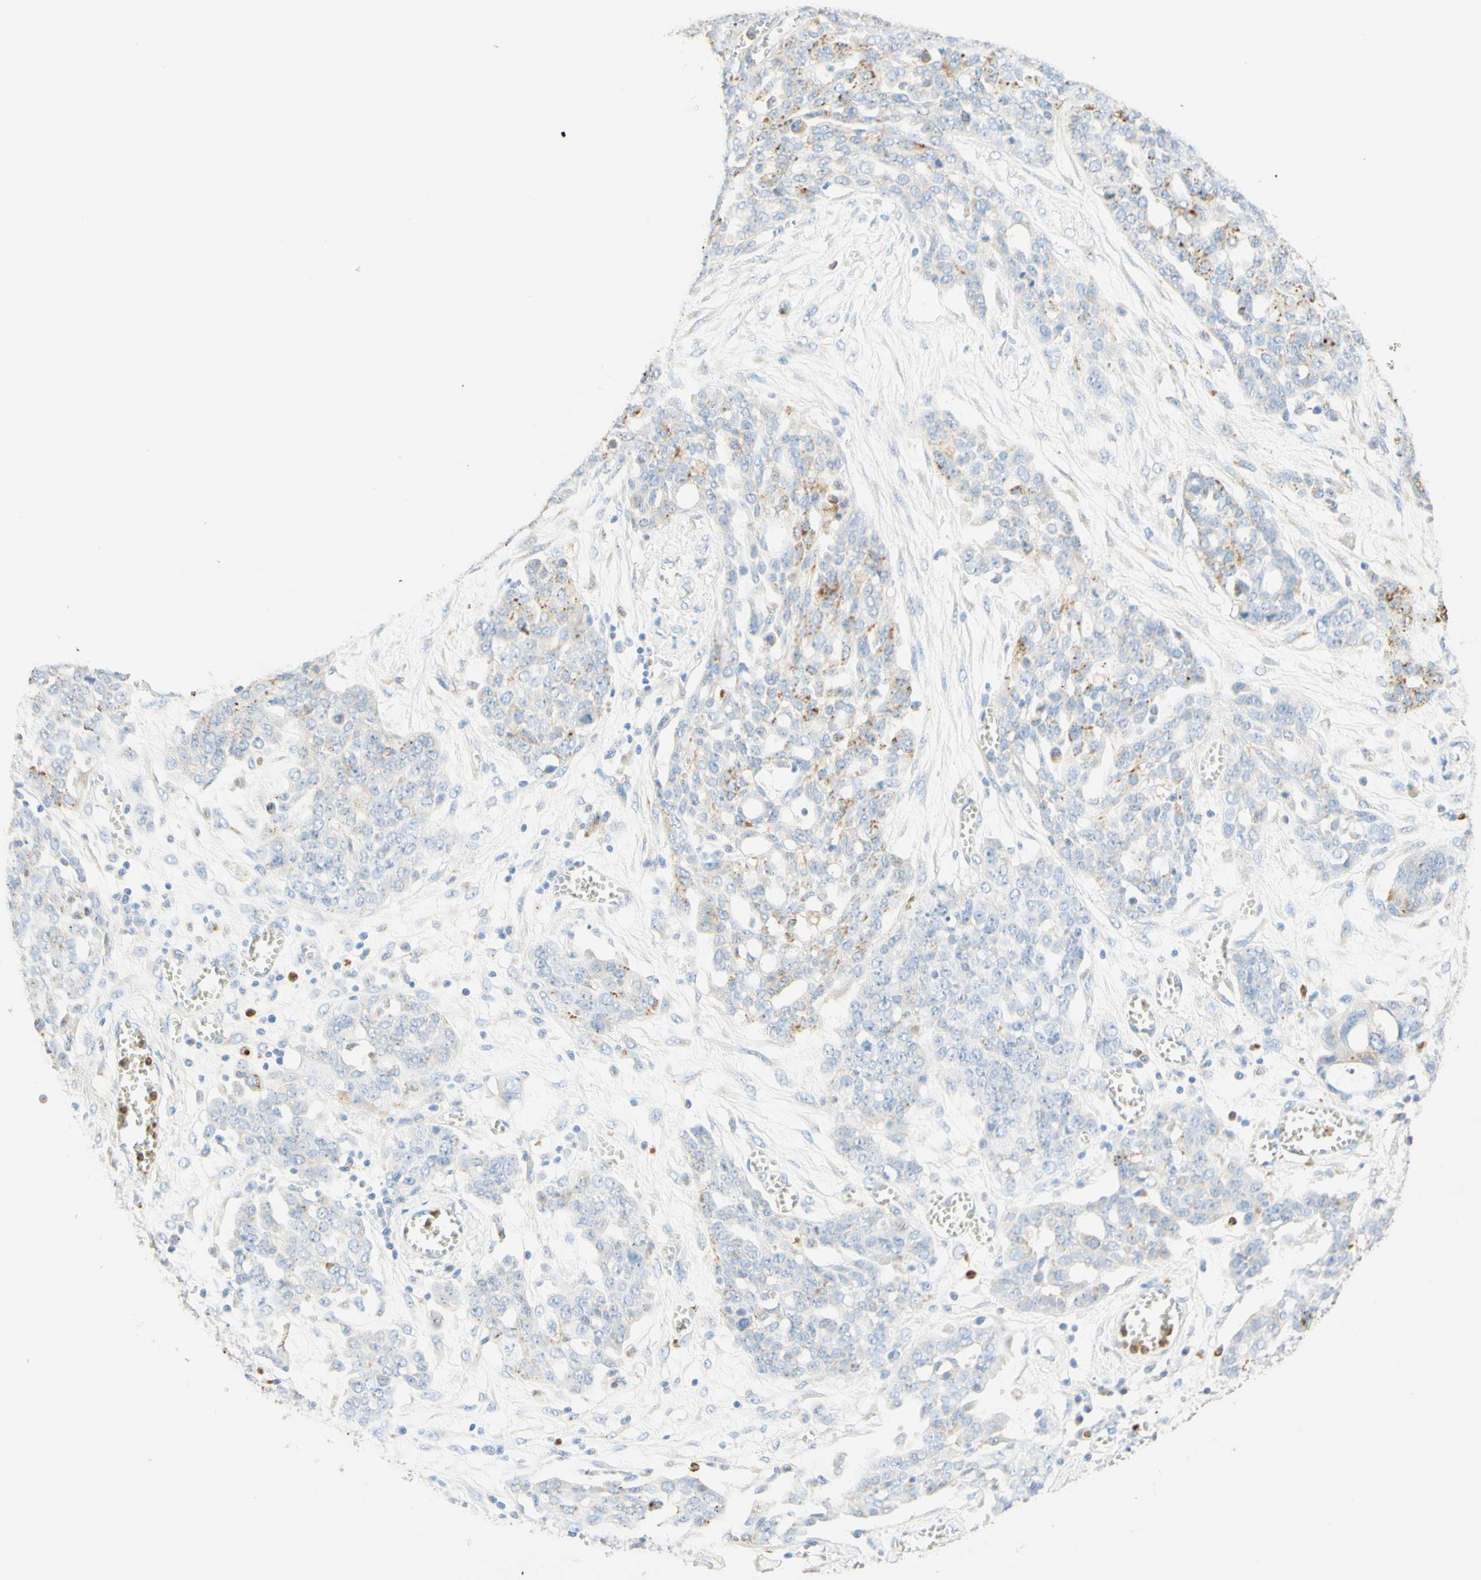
{"staining": {"intensity": "moderate", "quantity": "<25%", "location": "cytoplasmic/membranous"}, "tissue": "ovarian cancer", "cell_type": "Tumor cells", "image_type": "cancer", "snomed": [{"axis": "morphology", "description": "Cystadenocarcinoma, serous, NOS"}, {"axis": "topography", "description": "Soft tissue"}, {"axis": "topography", "description": "Ovary"}], "caption": "Serous cystadenocarcinoma (ovarian) stained with IHC displays moderate cytoplasmic/membranous staining in approximately <25% of tumor cells. The staining was performed using DAB, with brown indicating positive protein expression. Nuclei are stained blue with hematoxylin.", "gene": "CD63", "patient": {"sex": "female", "age": 57}}